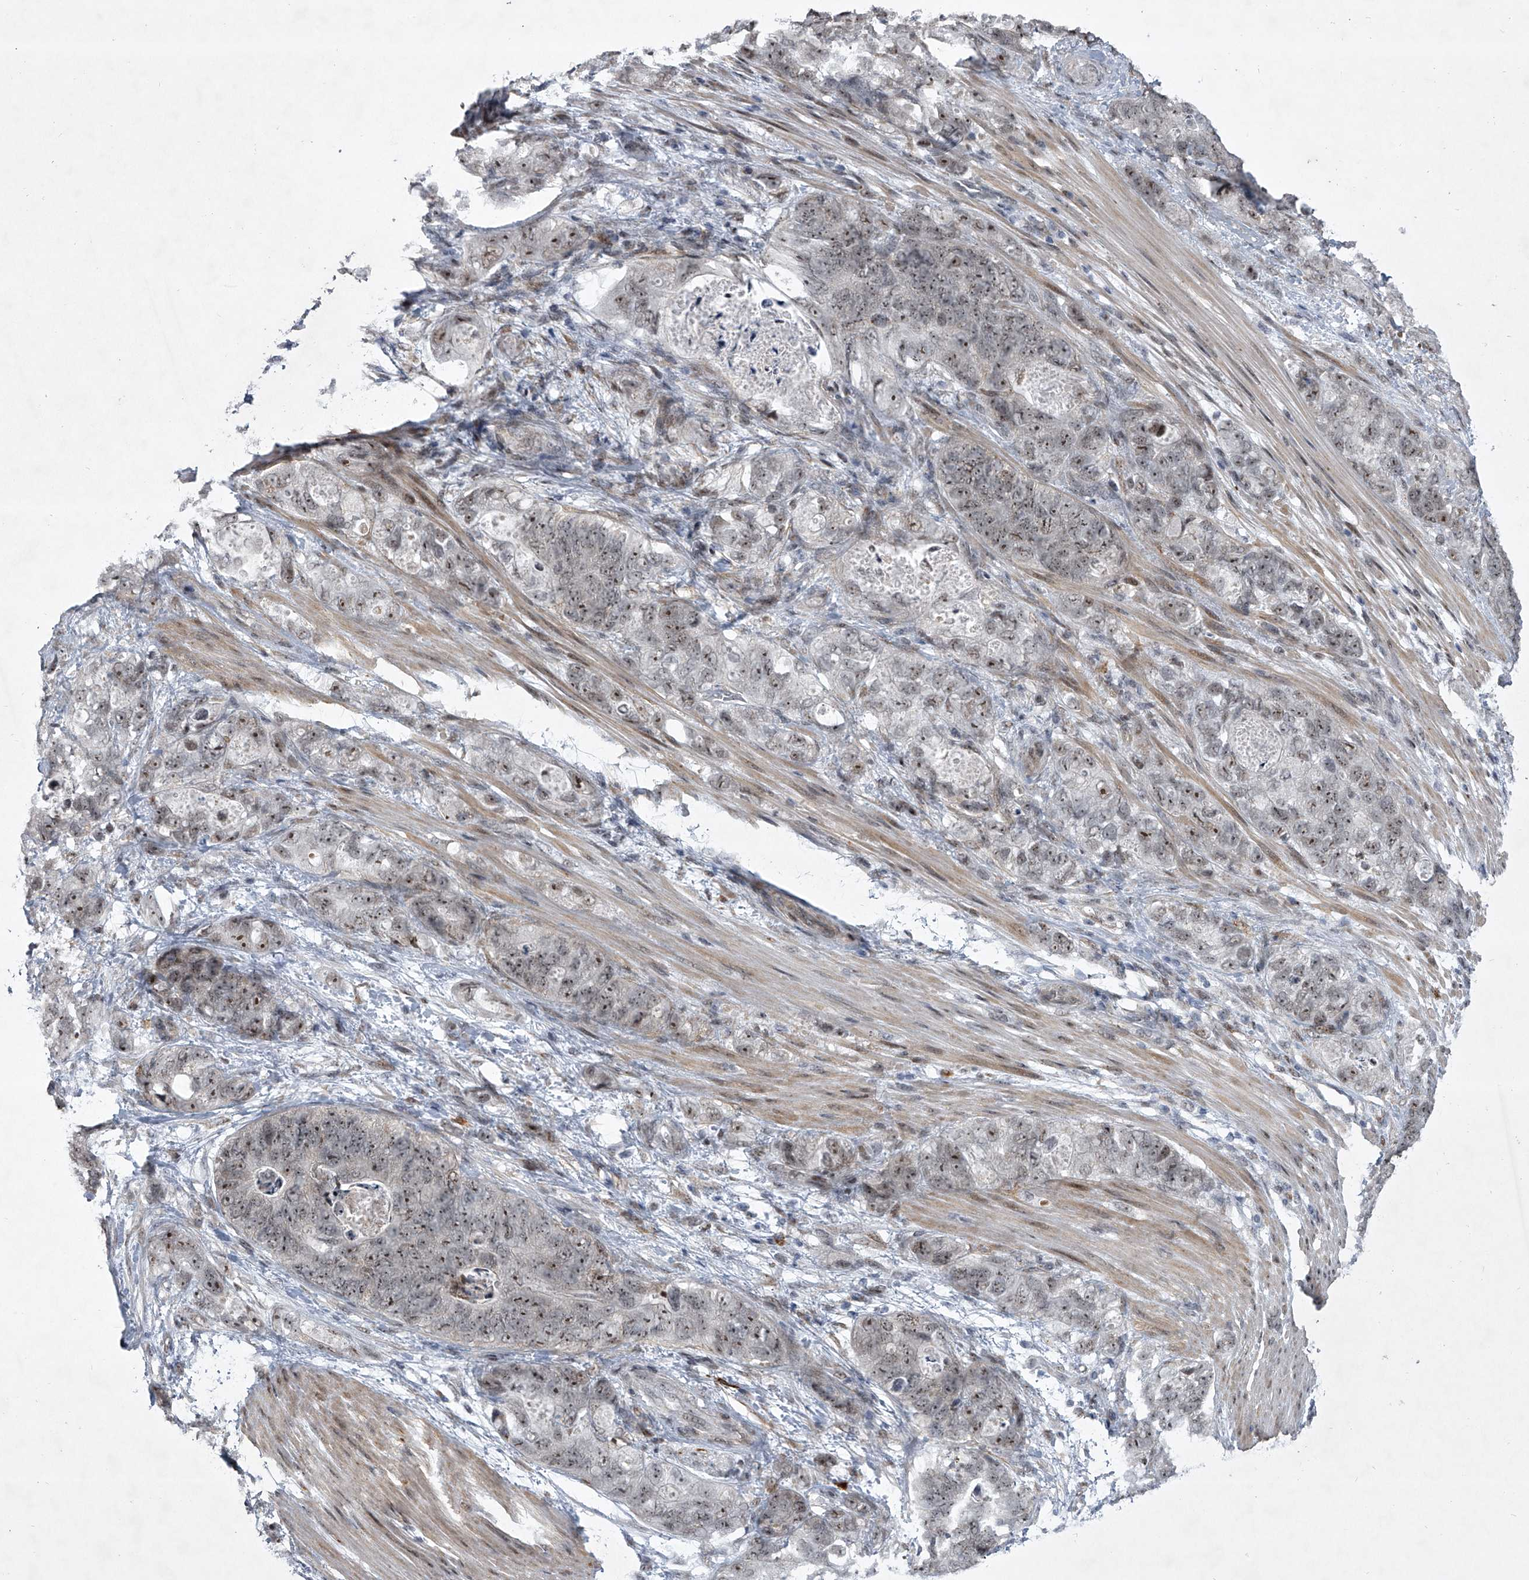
{"staining": {"intensity": "moderate", "quantity": ">75%", "location": "nuclear"}, "tissue": "stomach cancer", "cell_type": "Tumor cells", "image_type": "cancer", "snomed": [{"axis": "morphology", "description": "Normal tissue, NOS"}, {"axis": "morphology", "description": "Adenocarcinoma, NOS"}, {"axis": "topography", "description": "Stomach"}], "caption": "A high-resolution photomicrograph shows IHC staining of adenocarcinoma (stomach), which demonstrates moderate nuclear positivity in about >75% of tumor cells.", "gene": "MLLT1", "patient": {"sex": "female", "age": 89}}